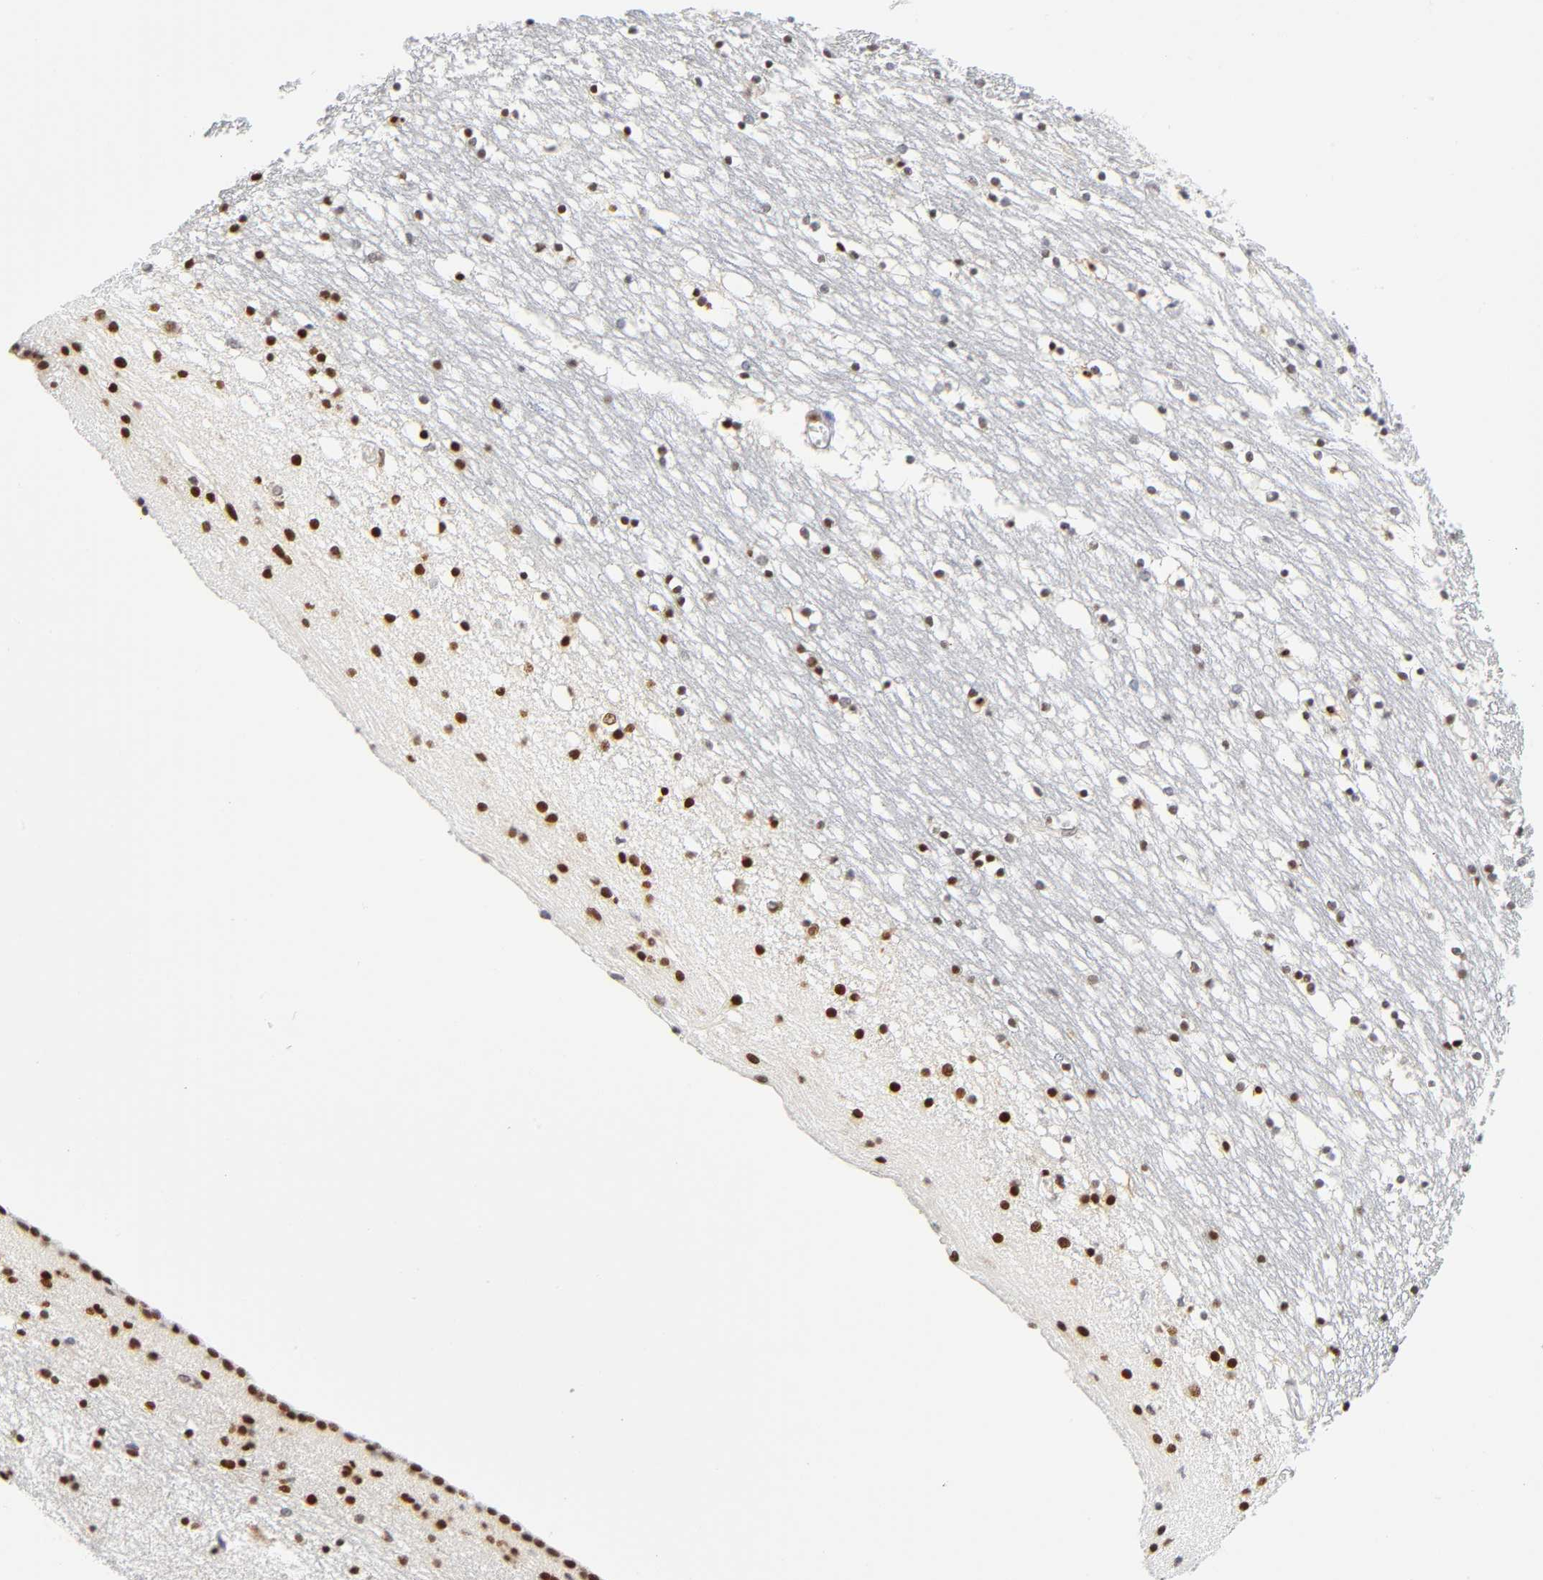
{"staining": {"intensity": "strong", "quantity": ">75%", "location": "nuclear"}, "tissue": "caudate", "cell_type": "Glial cells", "image_type": "normal", "snomed": [{"axis": "morphology", "description": "Normal tissue, NOS"}, {"axis": "topography", "description": "Lateral ventricle wall"}], "caption": "A brown stain shows strong nuclear positivity of a protein in glial cells of normal human caudate.", "gene": "NFIC", "patient": {"sex": "male", "age": 45}}